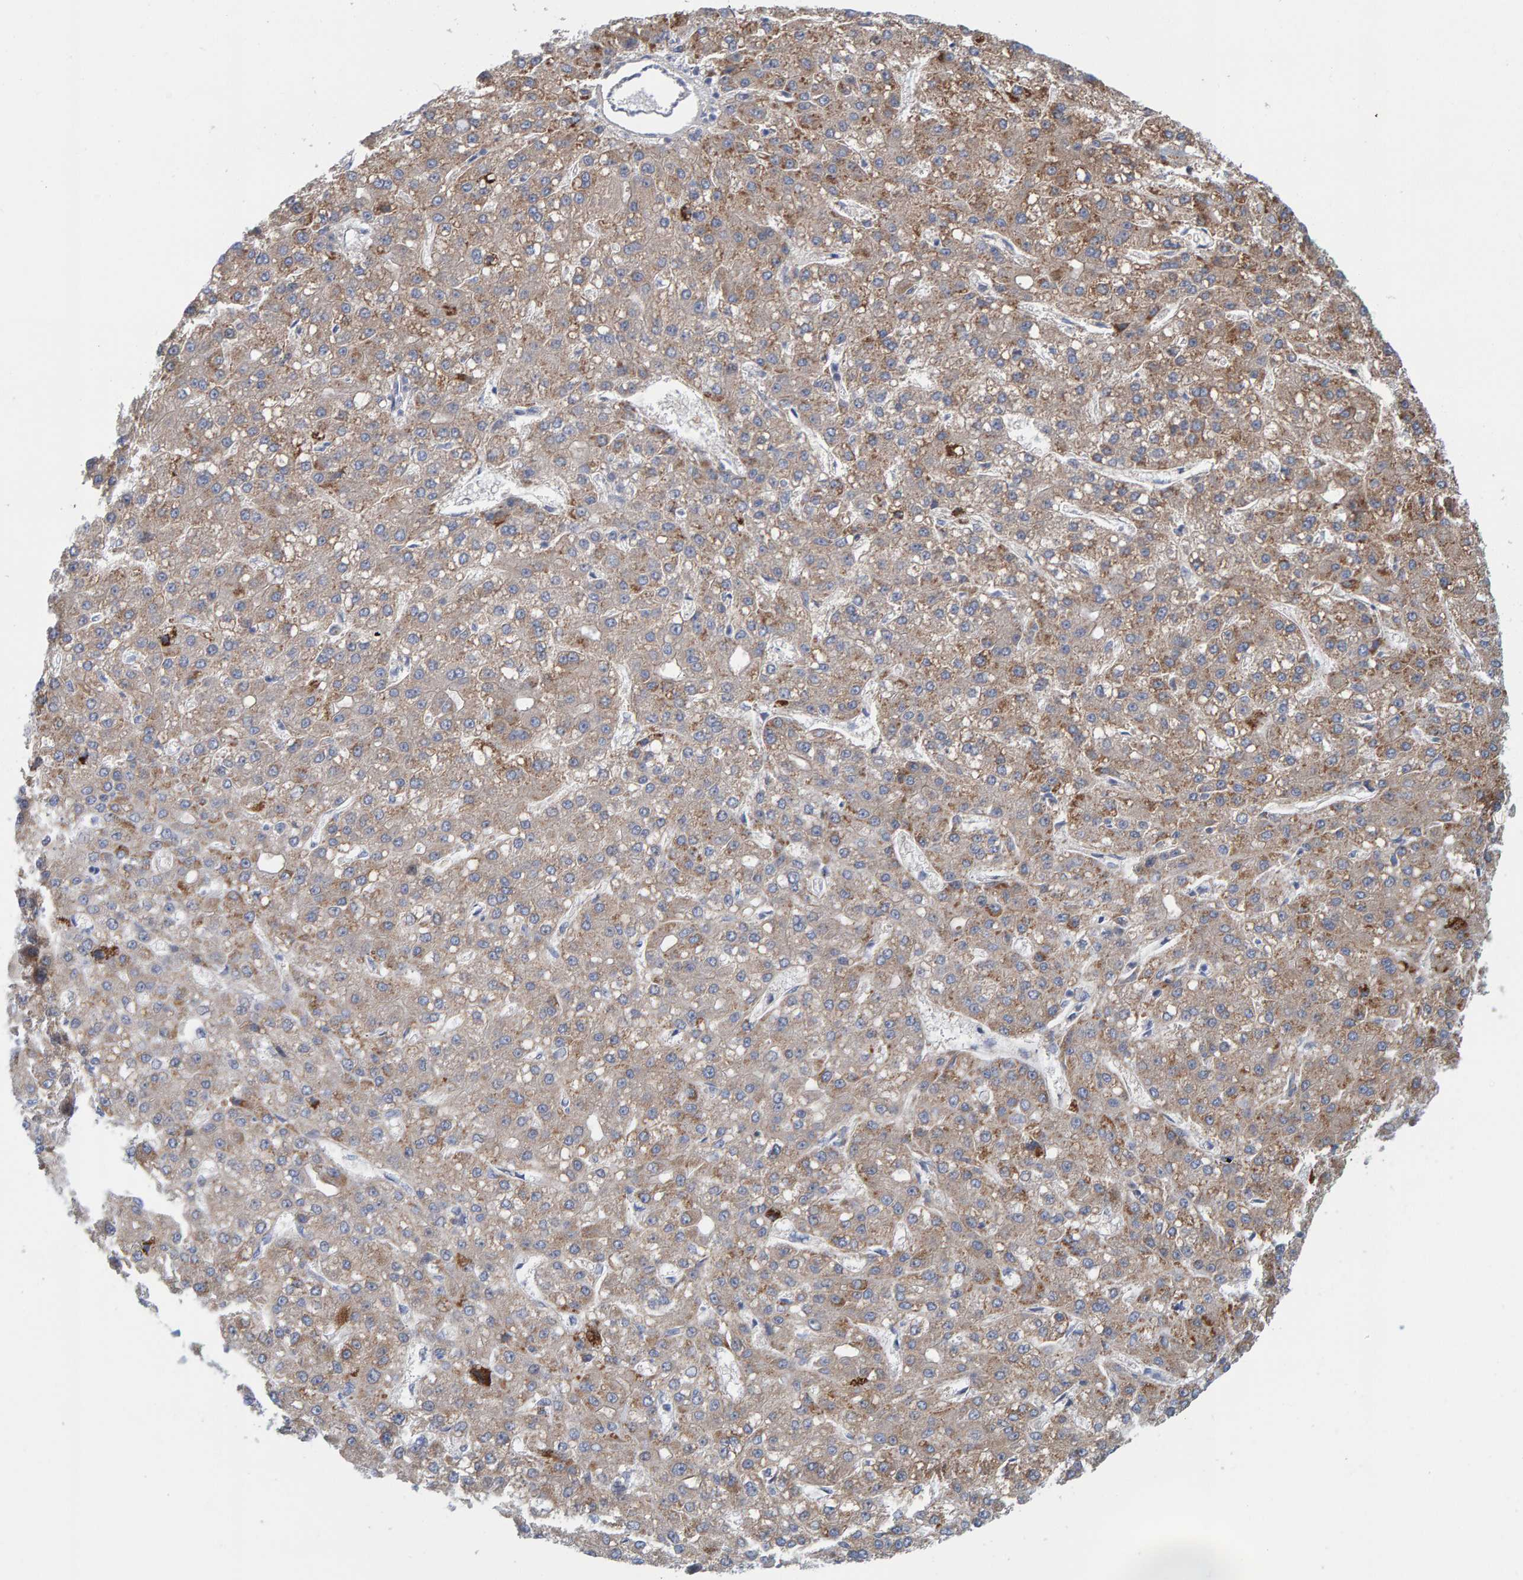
{"staining": {"intensity": "weak", "quantity": ">75%", "location": "cytoplasmic/membranous"}, "tissue": "liver cancer", "cell_type": "Tumor cells", "image_type": "cancer", "snomed": [{"axis": "morphology", "description": "Carcinoma, Hepatocellular, NOS"}, {"axis": "topography", "description": "Liver"}], "caption": "This photomicrograph demonstrates IHC staining of human liver hepatocellular carcinoma, with low weak cytoplasmic/membranous positivity in about >75% of tumor cells.", "gene": "ZC3H3", "patient": {"sex": "male", "age": 67}}